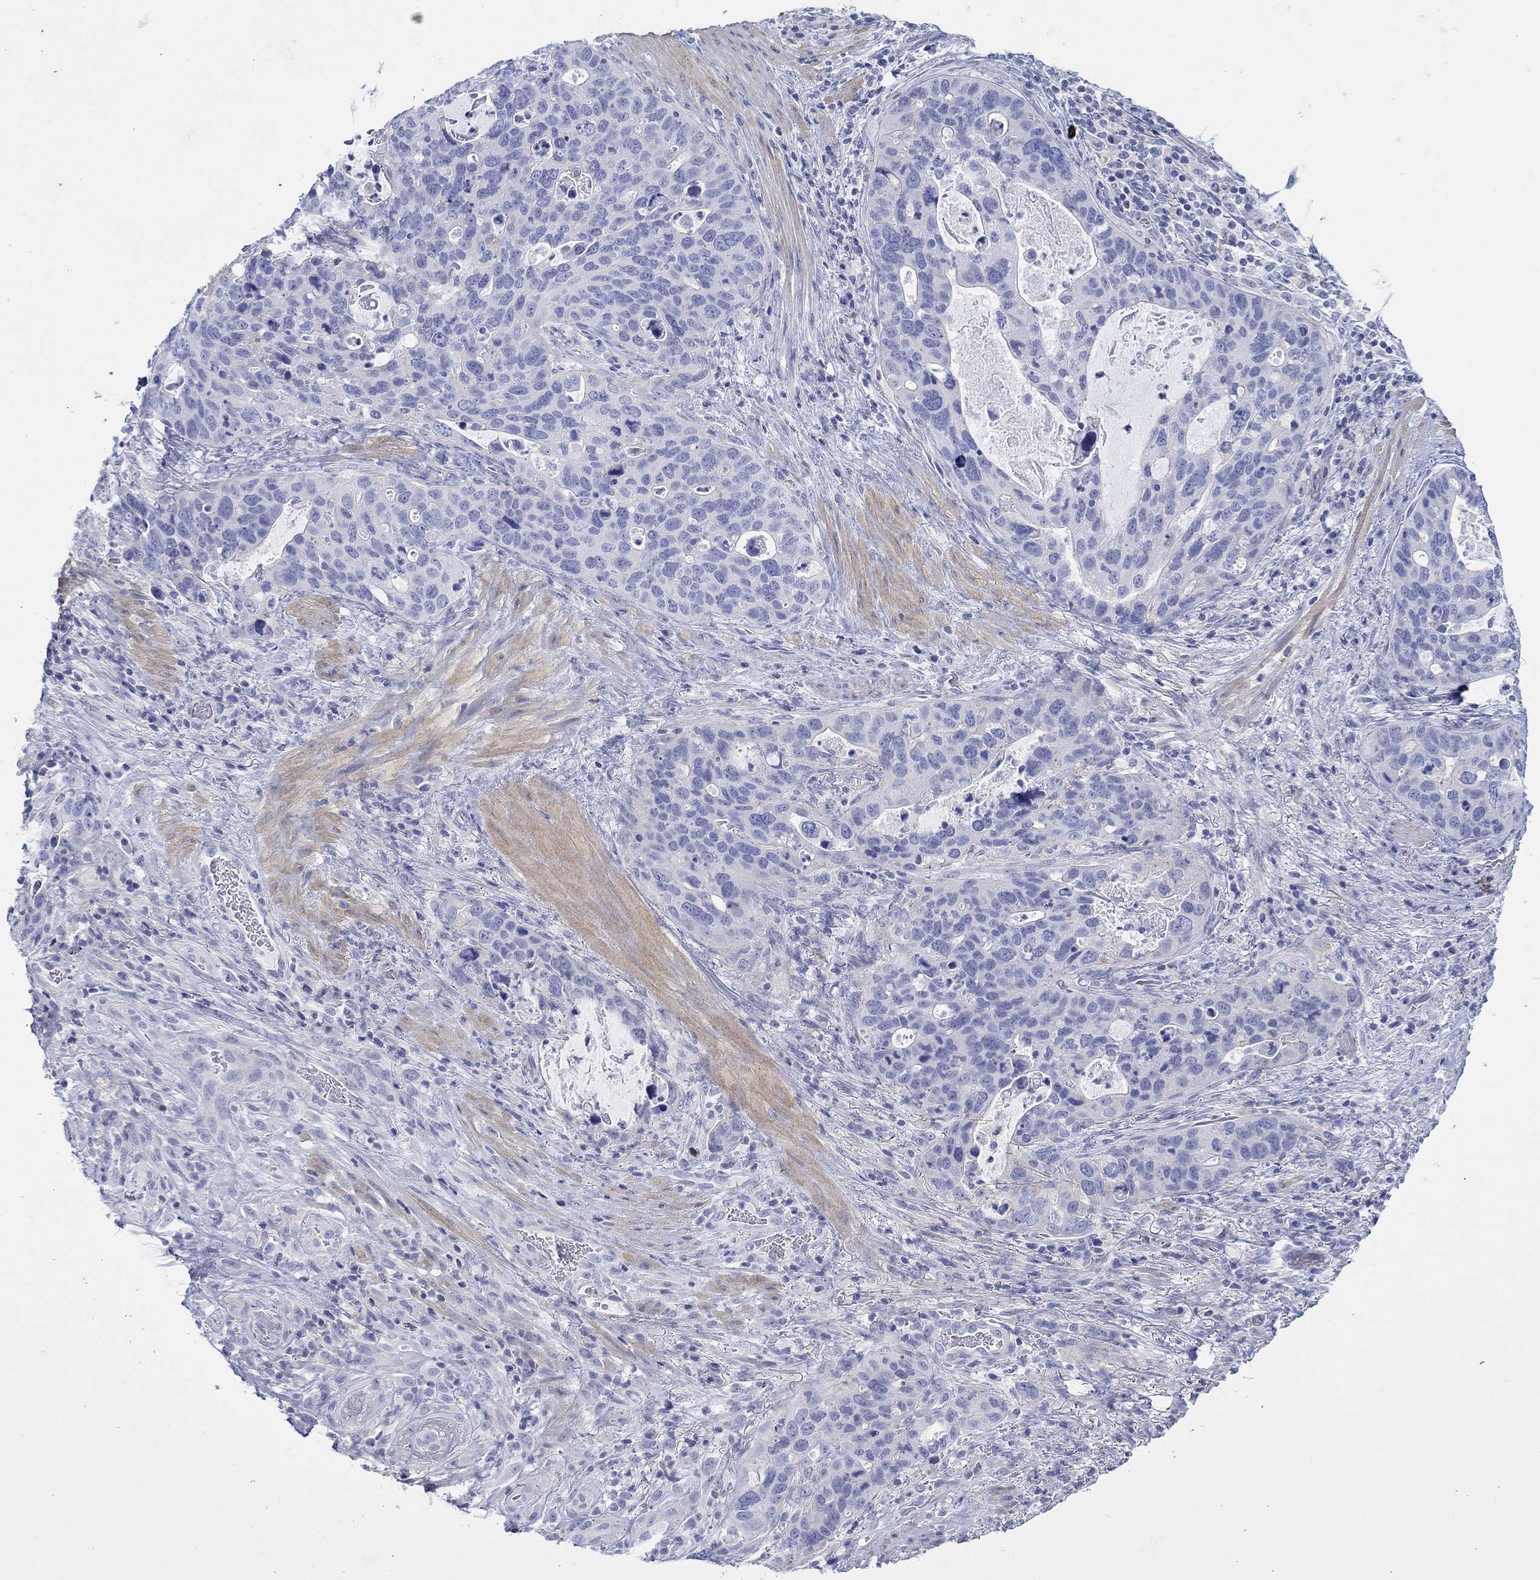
{"staining": {"intensity": "negative", "quantity": "none", "location": "none"}, "tissue": "stomach cancer", "cell_type": "Tumor cells", "image_type": "cancer", "snomed": [{"axis": "morphology", "description": "Adenocarcinoma, NOS"}, {"axis": "topography", "description": "Stomach"}], "caption": "A micrograph of stomach cancer (adenocarcinoma) stained for a protein shows no brown staining in tumor cells.", "gene": "PPIL6", "patient": {"sex": "male", "age": 54}}